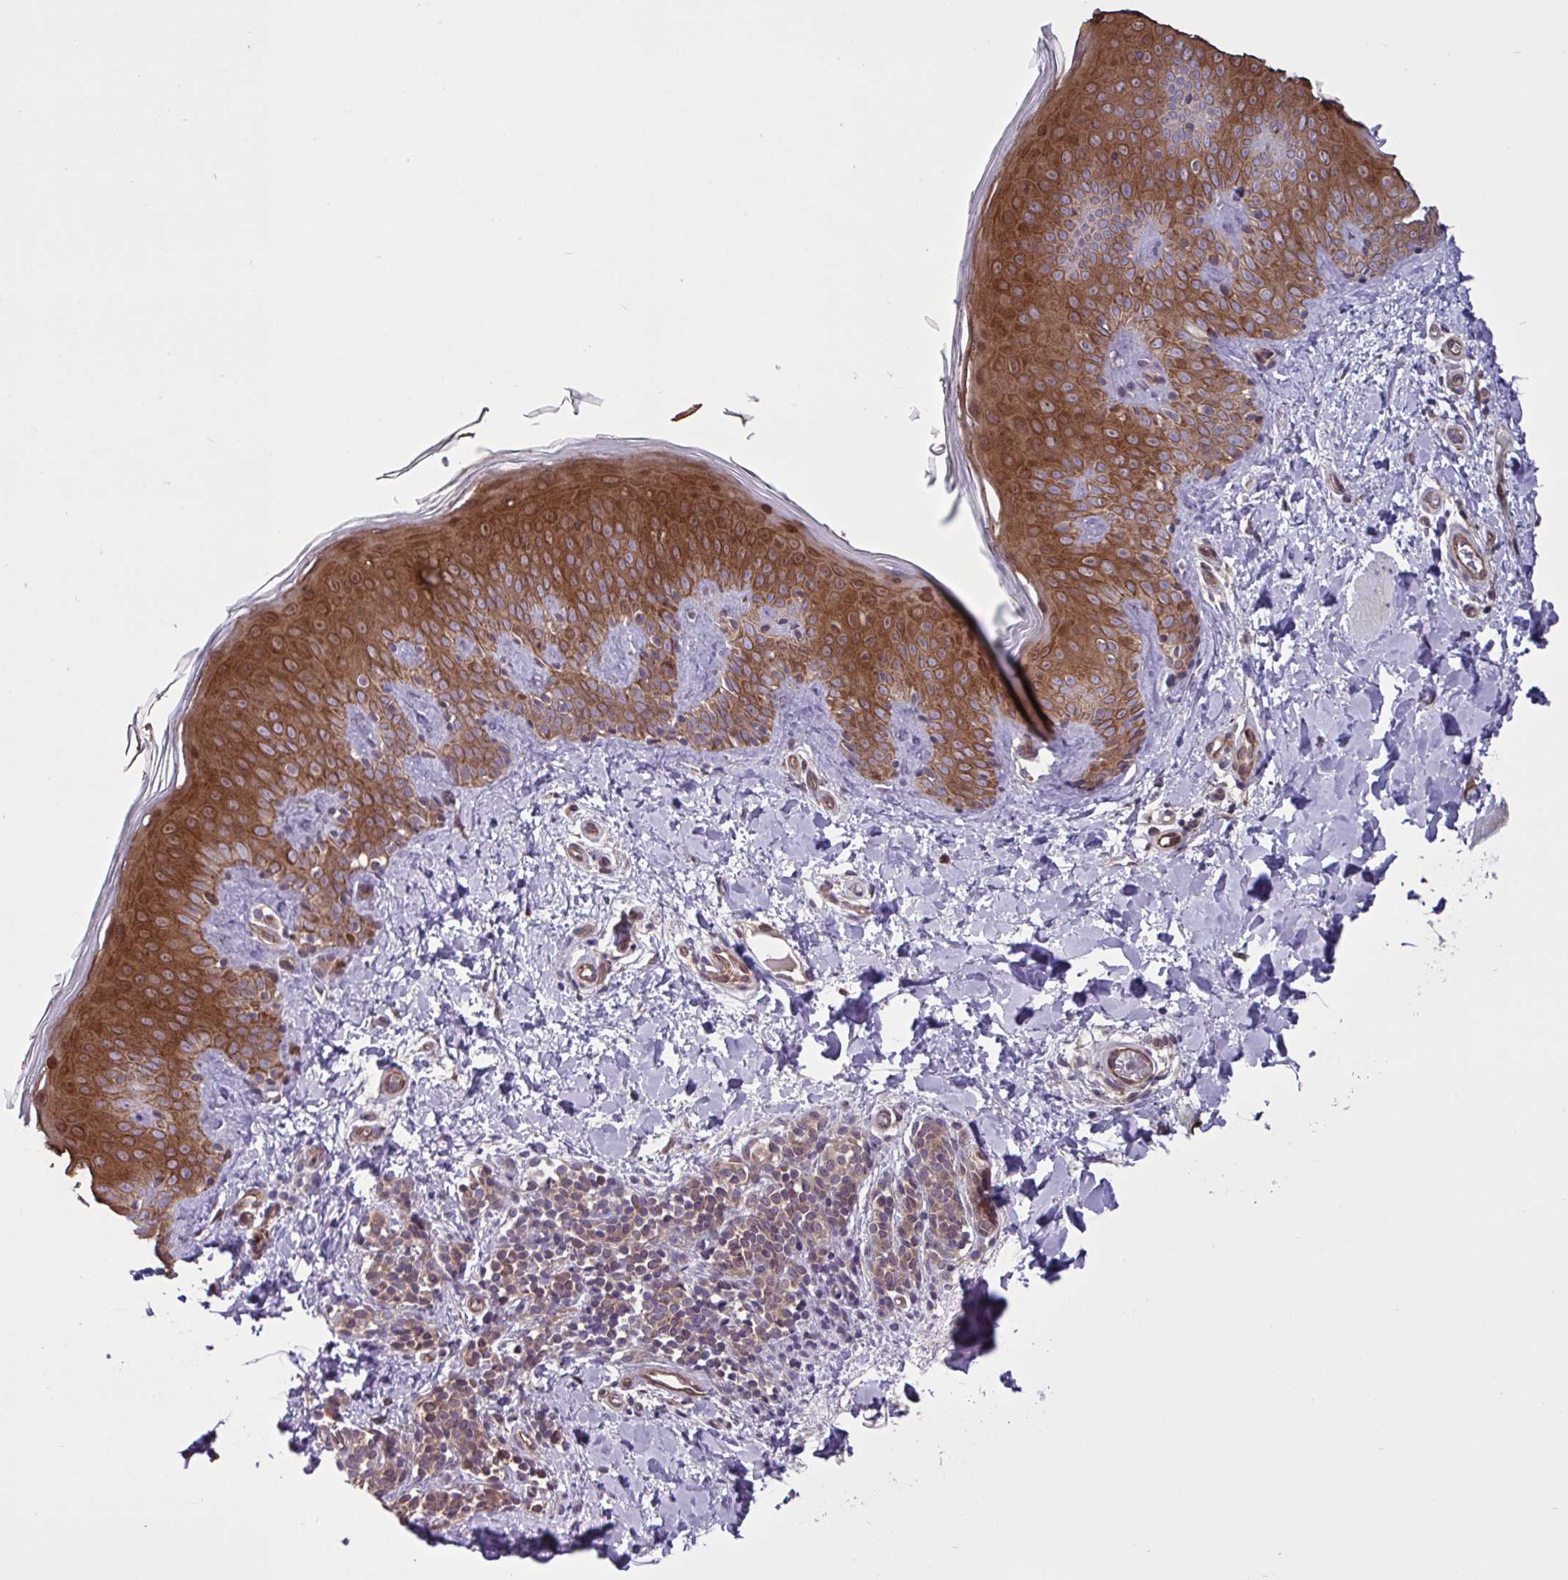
{"staining": {"intensity": "moderate", "quantity": ">75%", "location": "cytoplasmic/membranous"}, "tissue": "skin", "cell_type": "Fibroblasts", "image_type": "normal", "snomed": [{"axis": "morphology", "description": "Normal tissue, NOS"}, {"axis": "topography", "description": "Skin"}], "caption": "Brown immunohistochemical staining in benign skin displays moderate cytoplasmic/membranous staining in about >75% of fibroblasts.", "gene": "GLTP", "patient": {"sex": "male", "age": 16}}